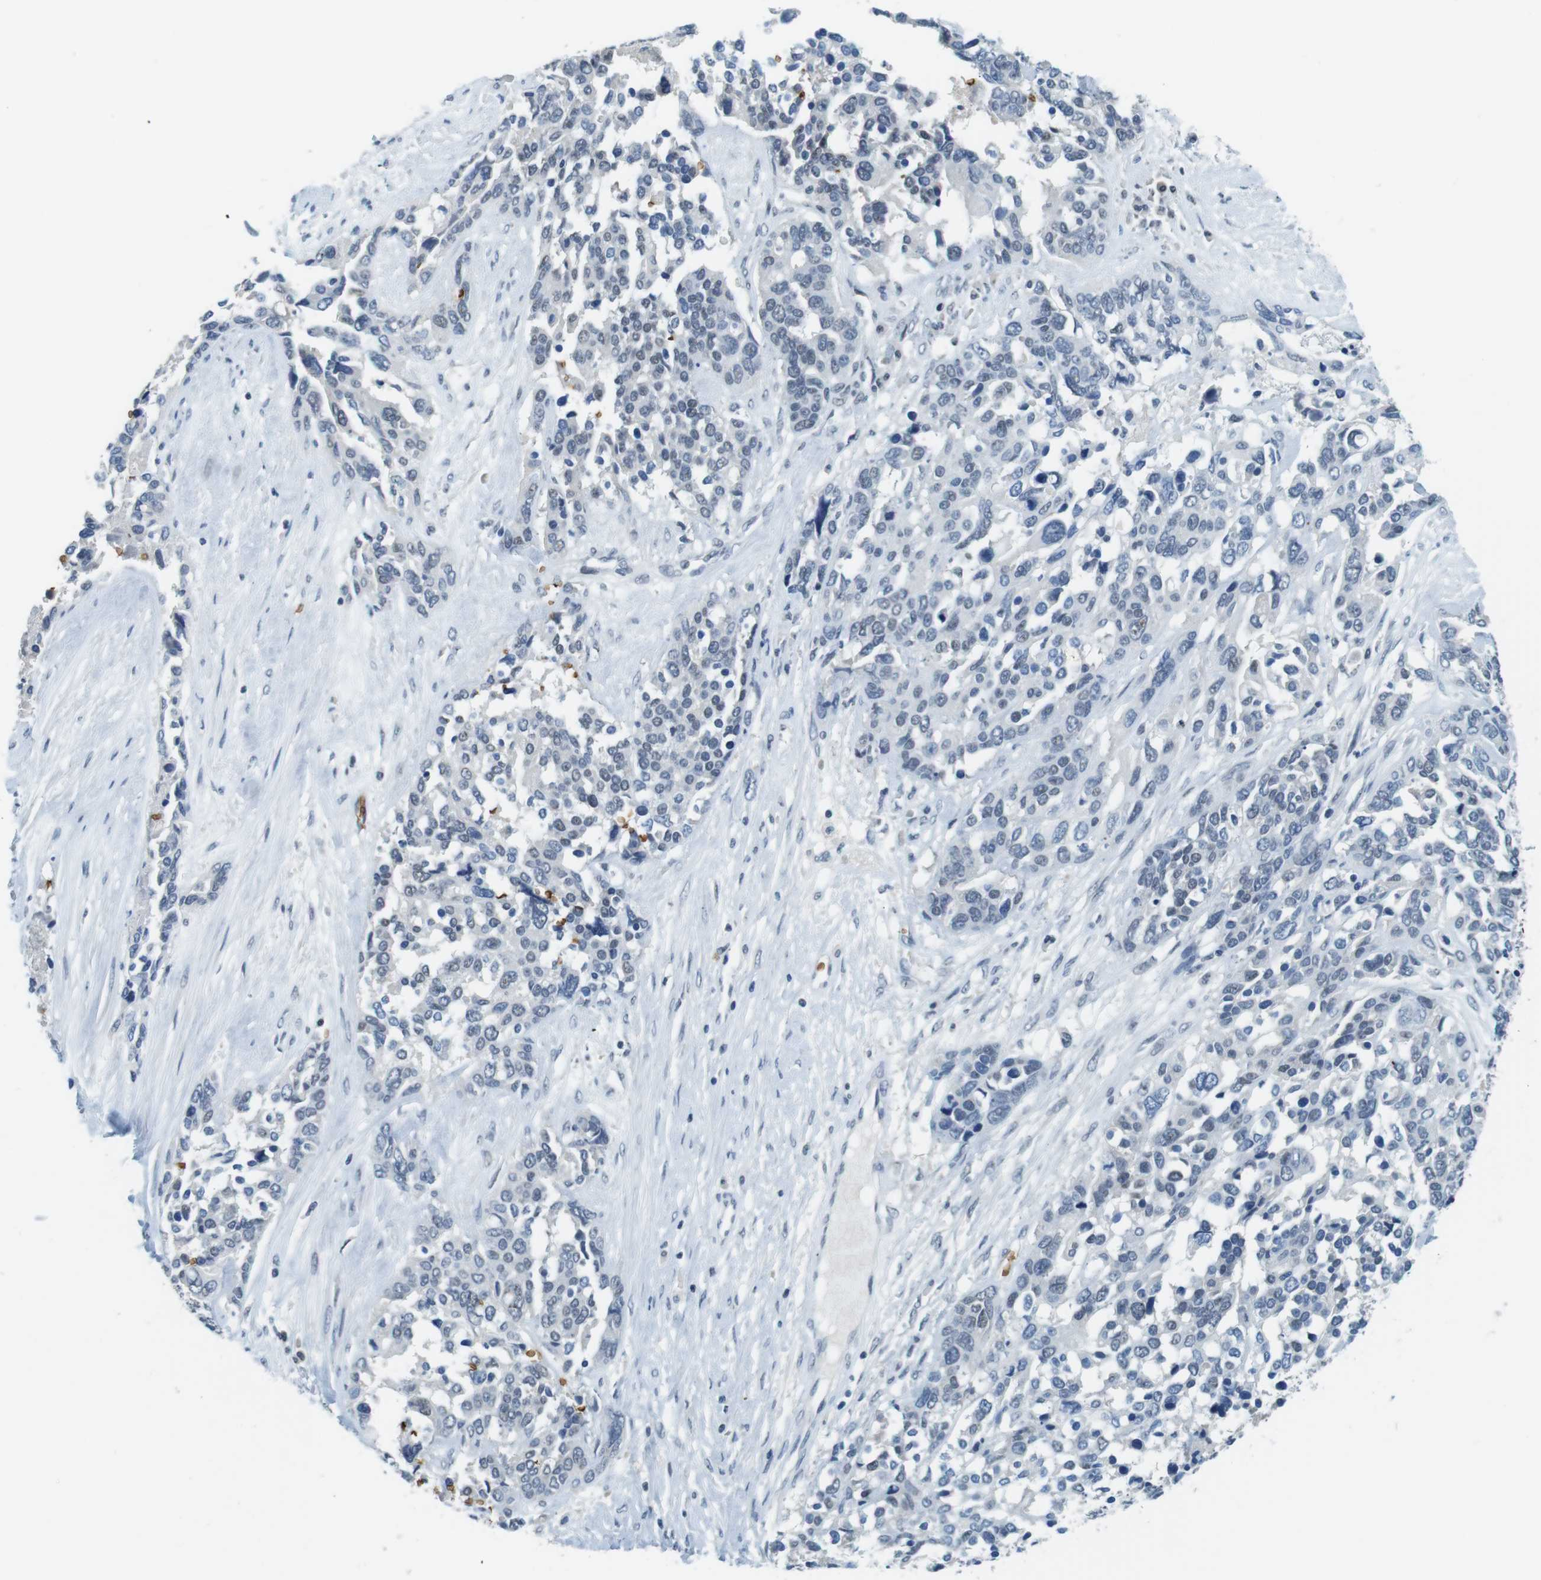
{"staining": {"intensity": "negative", "quantity": "none", "location": "none"}, "tissue": "ovarian cancer", "cell_type": "Tumor cells", "image_type": "cancer", "snomed": [{"axis": "morphology", "description": "Cystadenocarcinoma, serous, NOS"}, {"axis": "topography", "description": "Ovary"}], "caption": "Immunohistochemistry (IHC) histopathology image of neoplastic tissue: ovarian cancer (serous cystadenocarcinoma) stained with DAB (3,3'-diaminobenzidine) shows no significant protein staining in tumor cells.", "gene": "SLC4A1", "patient": {"sex": "female", "age": 44}}